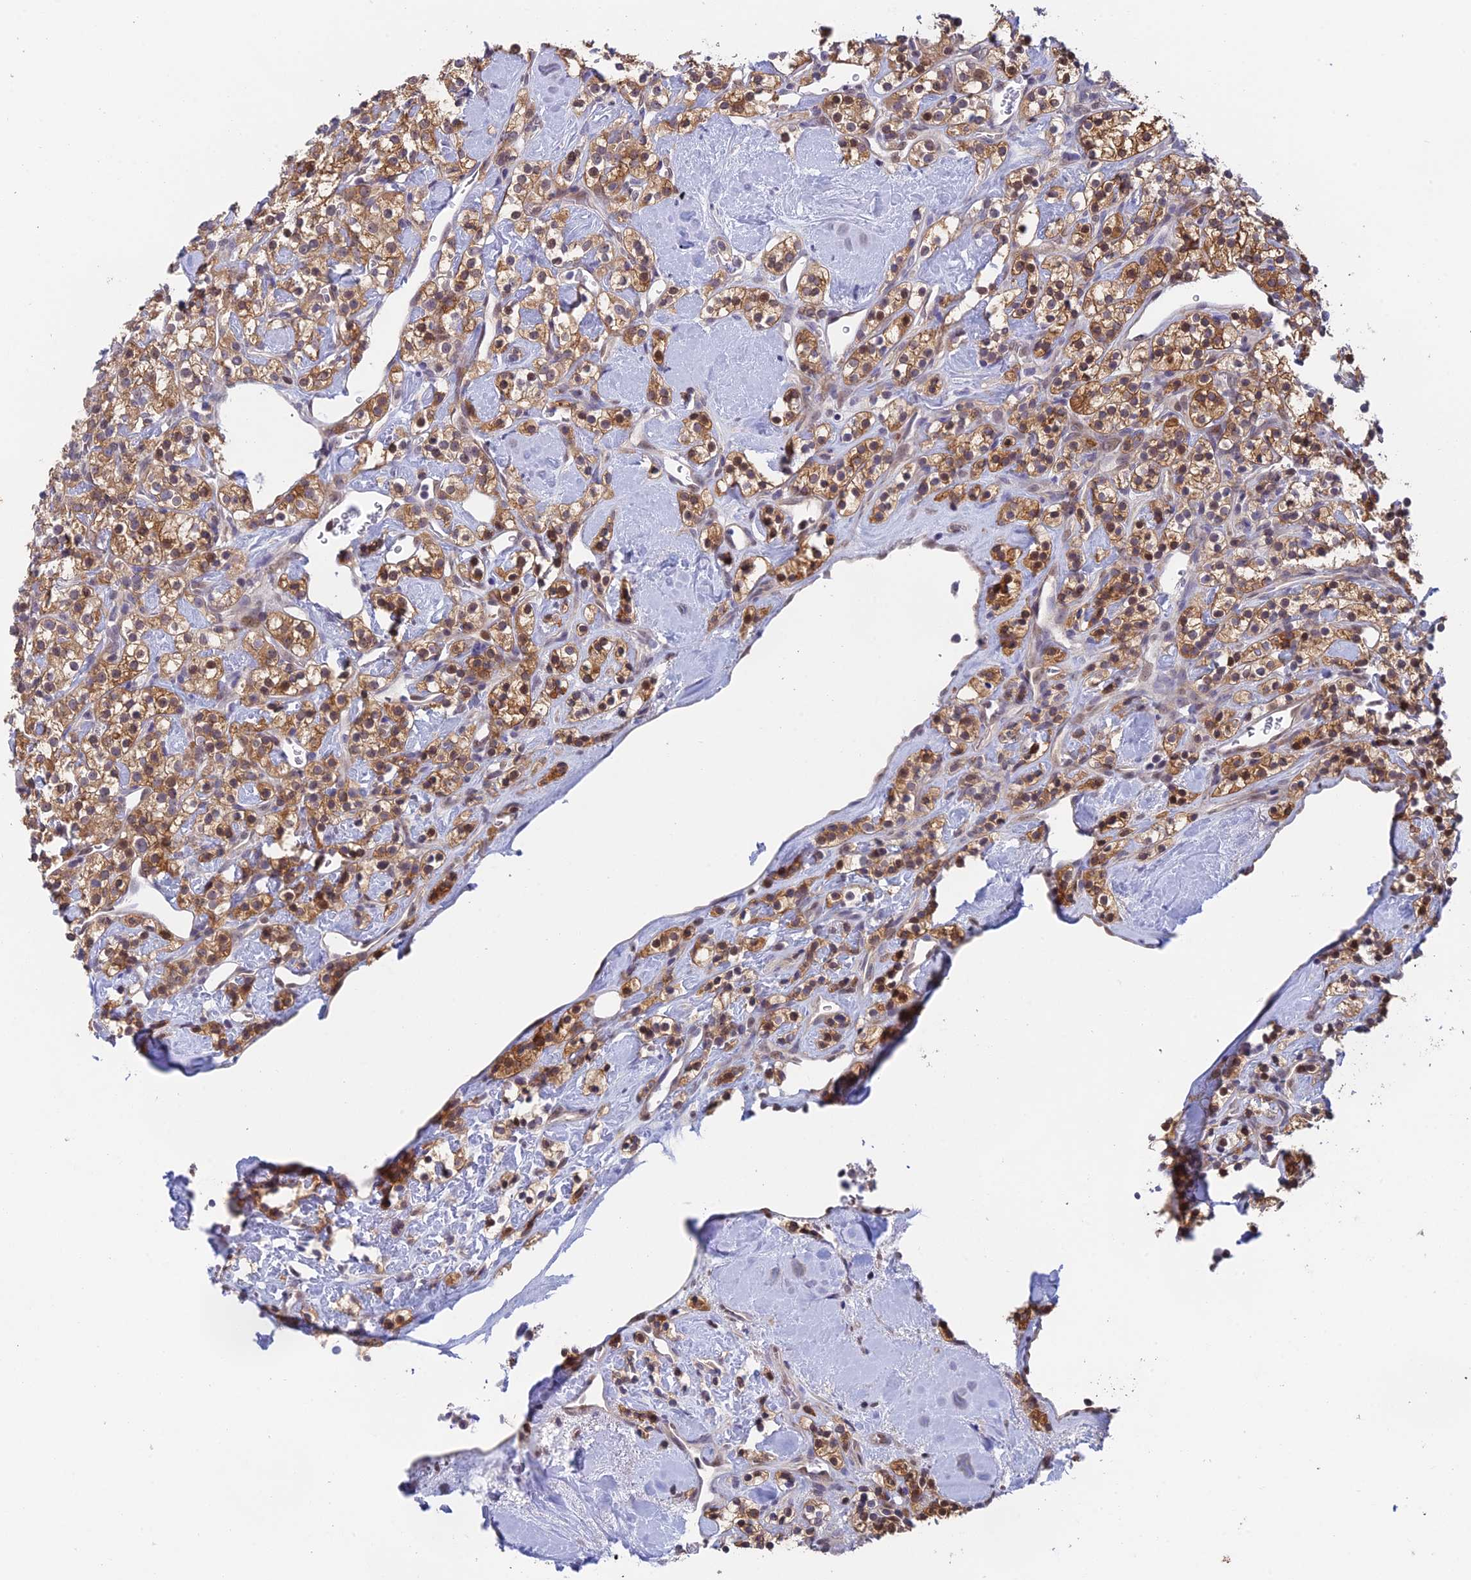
{"staining": {"intensity": "moderate", "quantity": ">75%", "location": "cytoplasmic/membranous,nuclear"}, "tissue": "renal cancer", "cell_type": "Tumor cells", "image_type": "cancer", "snomed": [{"axis": "morphology", "description": "Adenocarcinoma, NOS"}, {"axis": "topography", "description": "Kidney"}], "caption": "Immunohistochemical staining of human renal adenocarcinoma exhibits medium levels of moderate cytoplasmic/membranous and nuclear positivity in approximately >75% of tumor cells.", "gene": "MRPL17", "patient": {"sex": "male", "age": 77}}